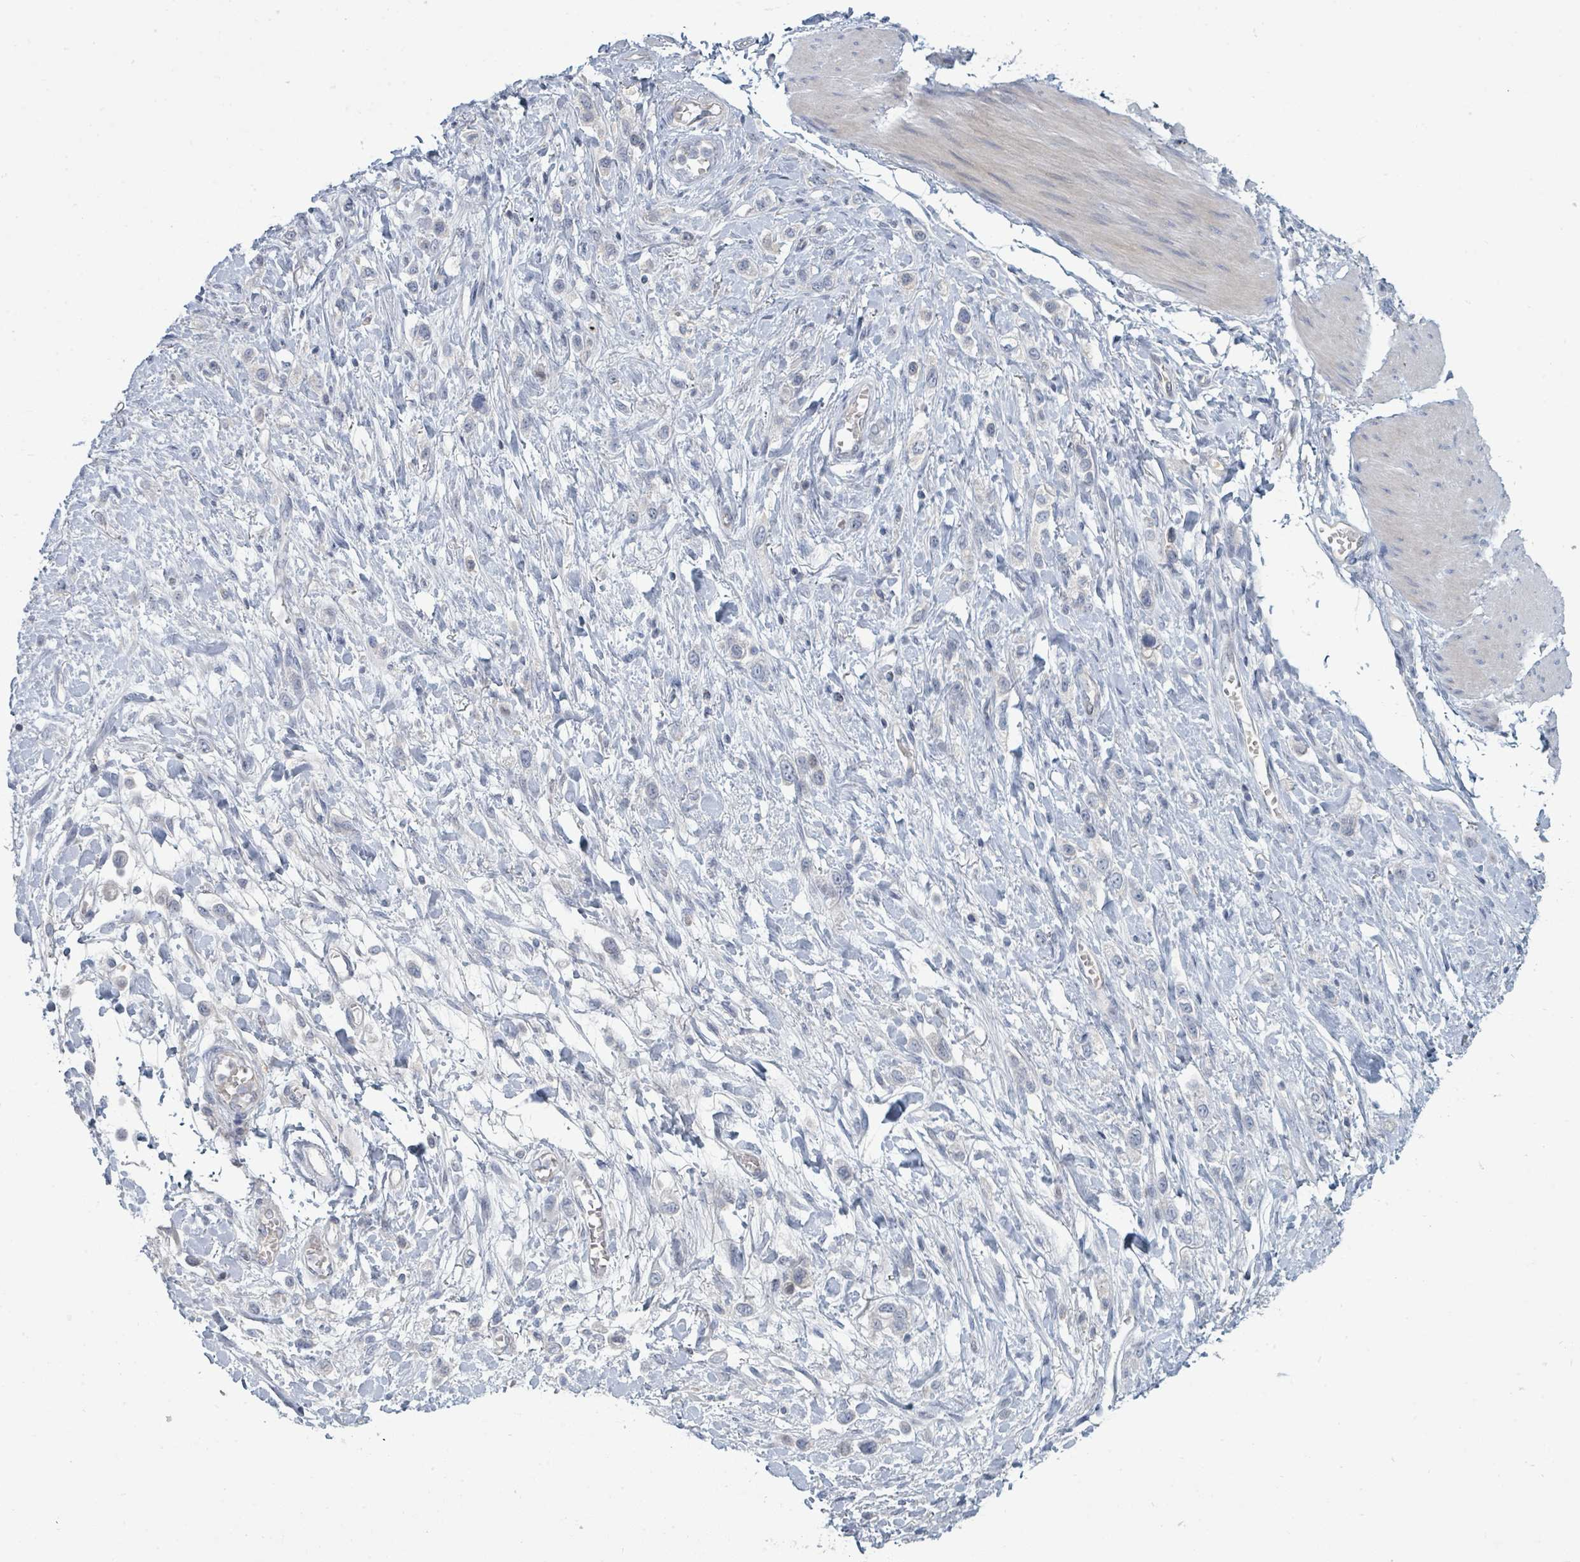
{"staining": {"intensity": "negative", "quantity": "none", "location": "none"}, "tissue": "stomach cancer", "cell_type": "Tumor cells", "image_type": "cancer", "snomed": [{"axis": "morphology", "description": "Adenocarcinoma, NOS"}, {"axis": "topography", "description": "Stomach"}], "caption": "Adenocarcinoma (stomach) stained for a protein using immunohistochemistry (IHC) exhibits no expression tumor cells.", "gene": "SLC25A45", "patient": {"sex": "female", "age": 65}}